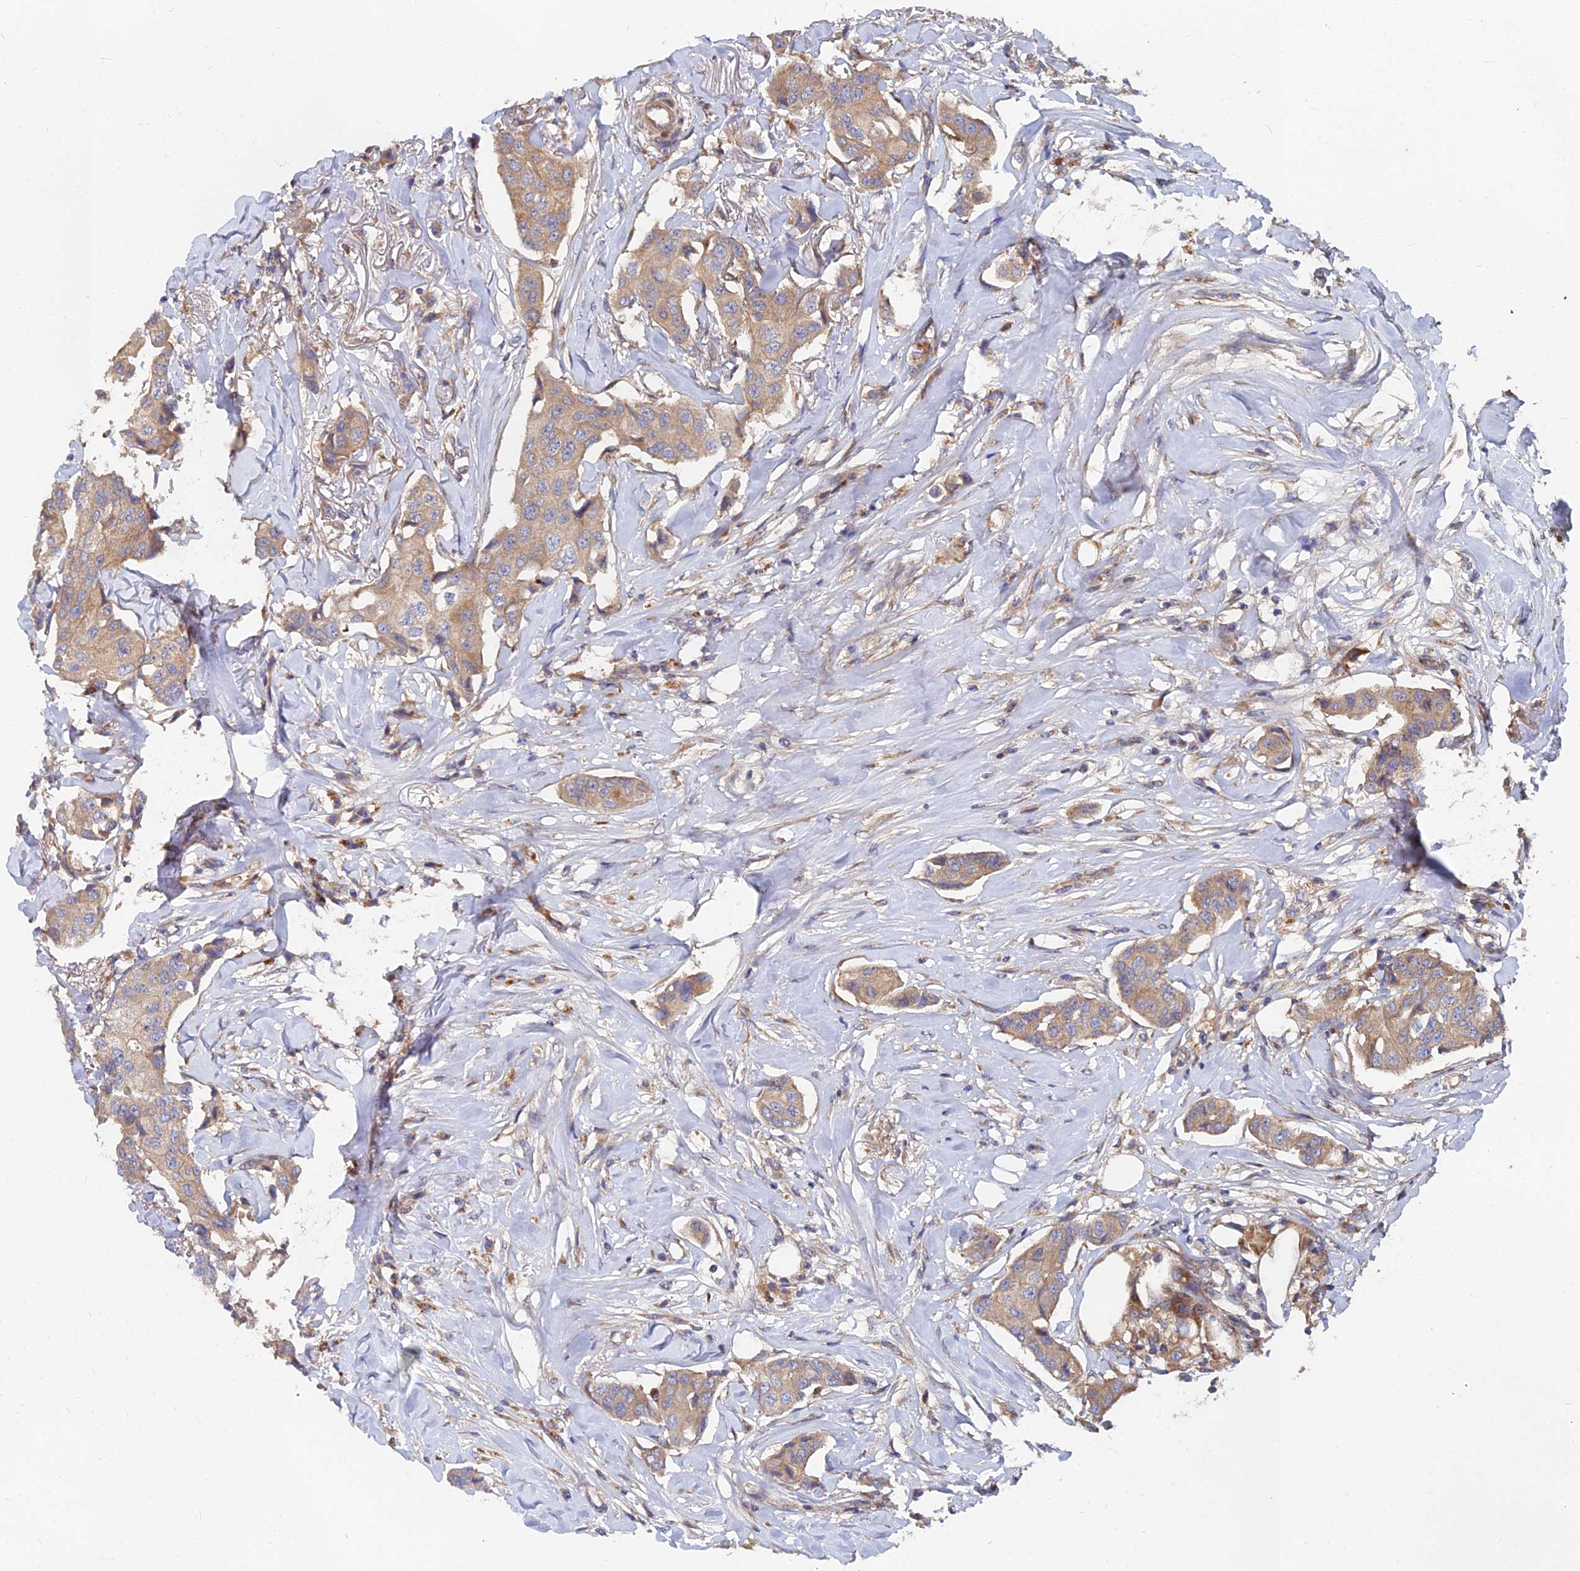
{"staining": {"intensity": "moderate", "quantity": ">75%", "location": "cytoplasmic/membranous"}, "tissue": "breast cancer", "cell_type": "Tumor cells", "image_type": "cancer", "snomed": [{"axis": "morphology", "description": "Duct carcinoma"}, {"axis": "topography", "description": "Breast"}], "caption": "There is medium levels of moderate cytoplasmic/membranous positivity in tumor cells of breast infiltrating ductal carcinoma, as demonstrated by immunohistochemical staining (brown color).", "gene": "CCZ1", "patient": {"sex": "female", "age": 80}}